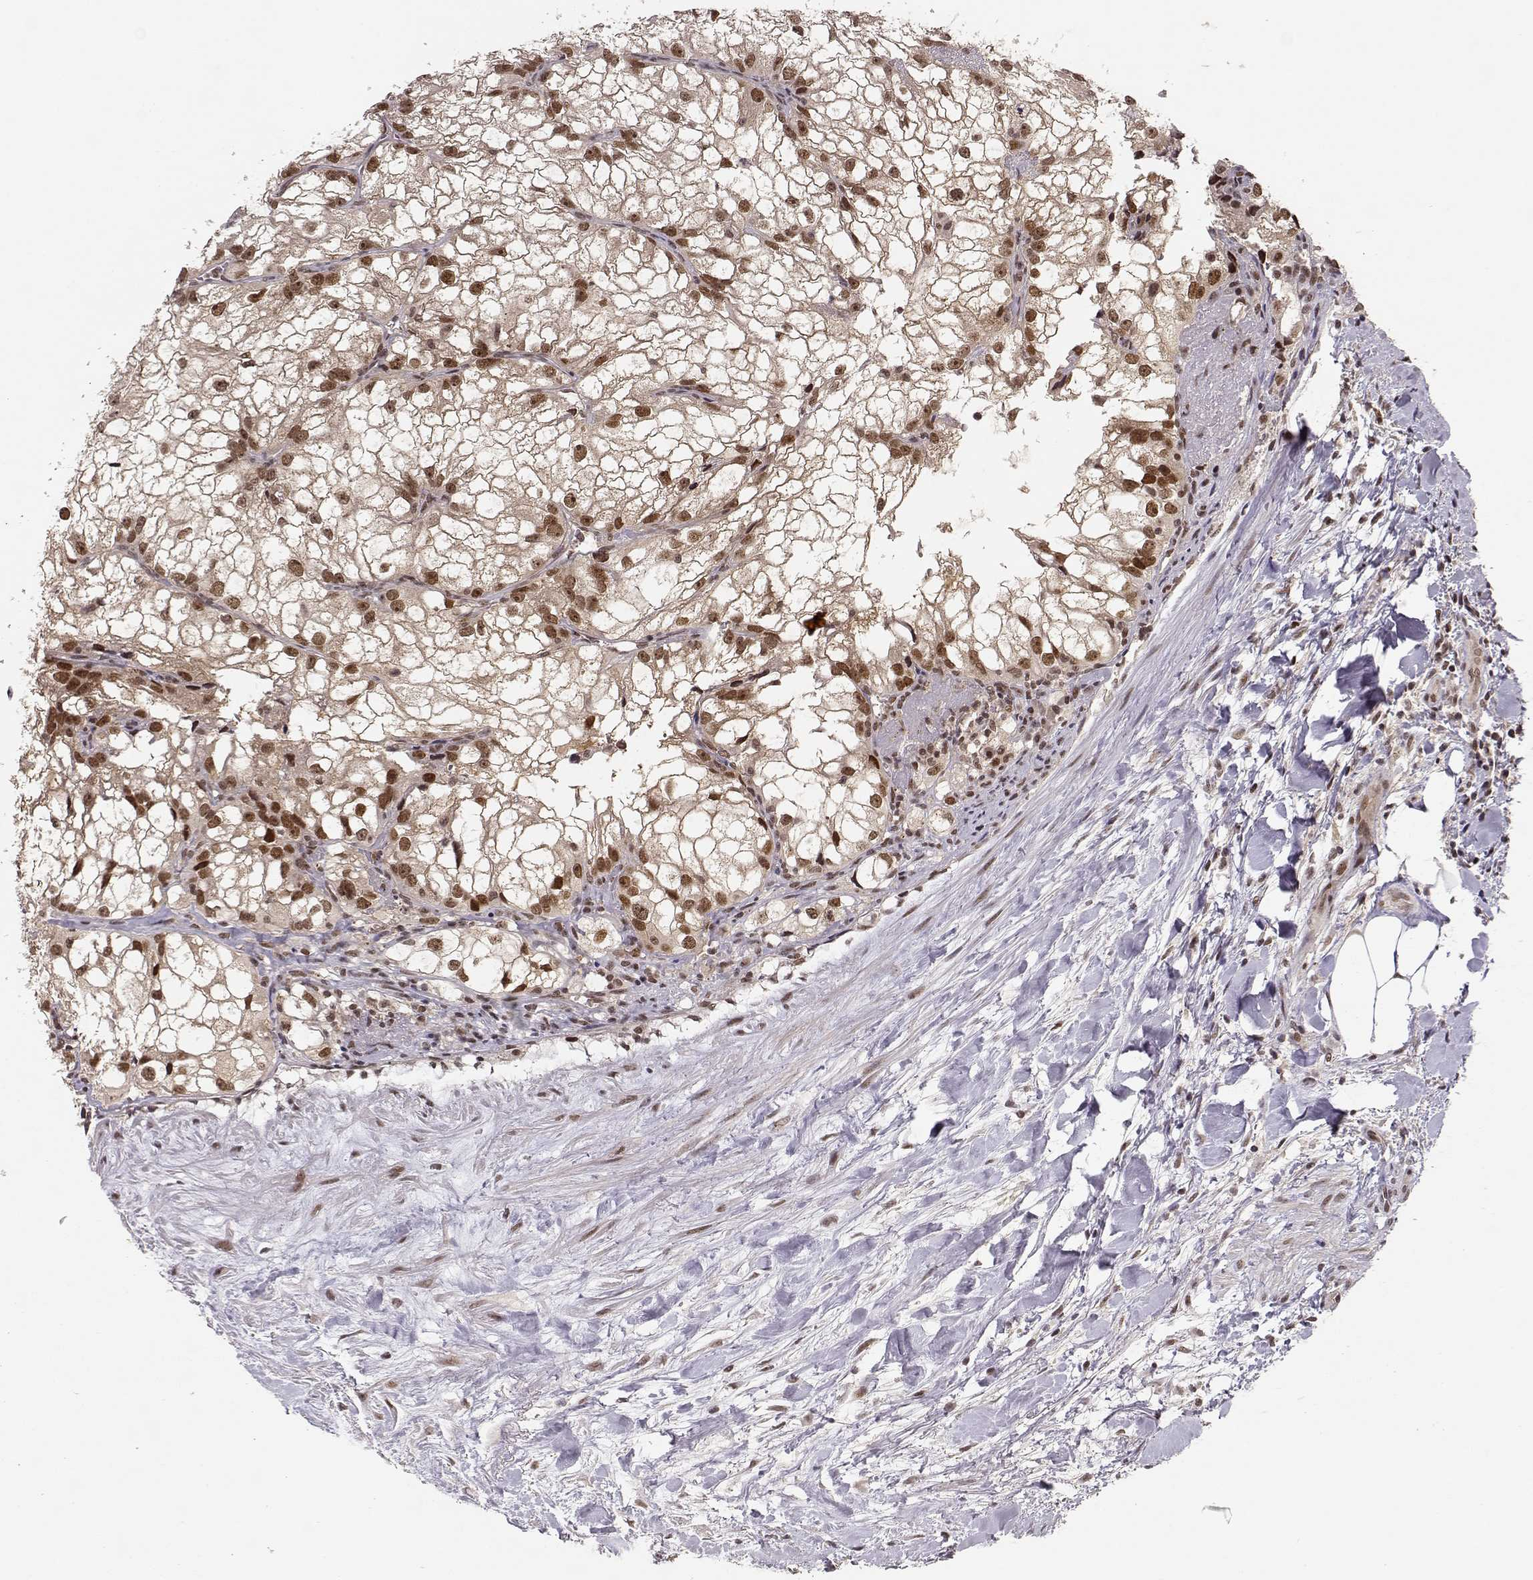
{"staining": {"intensity": "moderate", "quantity": ">75%", "location": "nuclear"}, "tissue": "renal cancer", "cell_type": "Tumor cells", "image_type": "cancer", "snomed": [{"axis": "morphology", "description": "Adenocarcinoma, NOS"}, {"axis": "topography", "description": "Kidney"}], "caption": "Protein expression analysis of human adenocarcinoma (renal) reveals moderate nuclear expression in about >75% of tumor cells. (Stains: DAB in brown, nuclei in blue, Microscopy: brightfield microscopy at high magnification).", "gene": "CSNK2A1", "patient": {"sex": "male", "age": 59}}